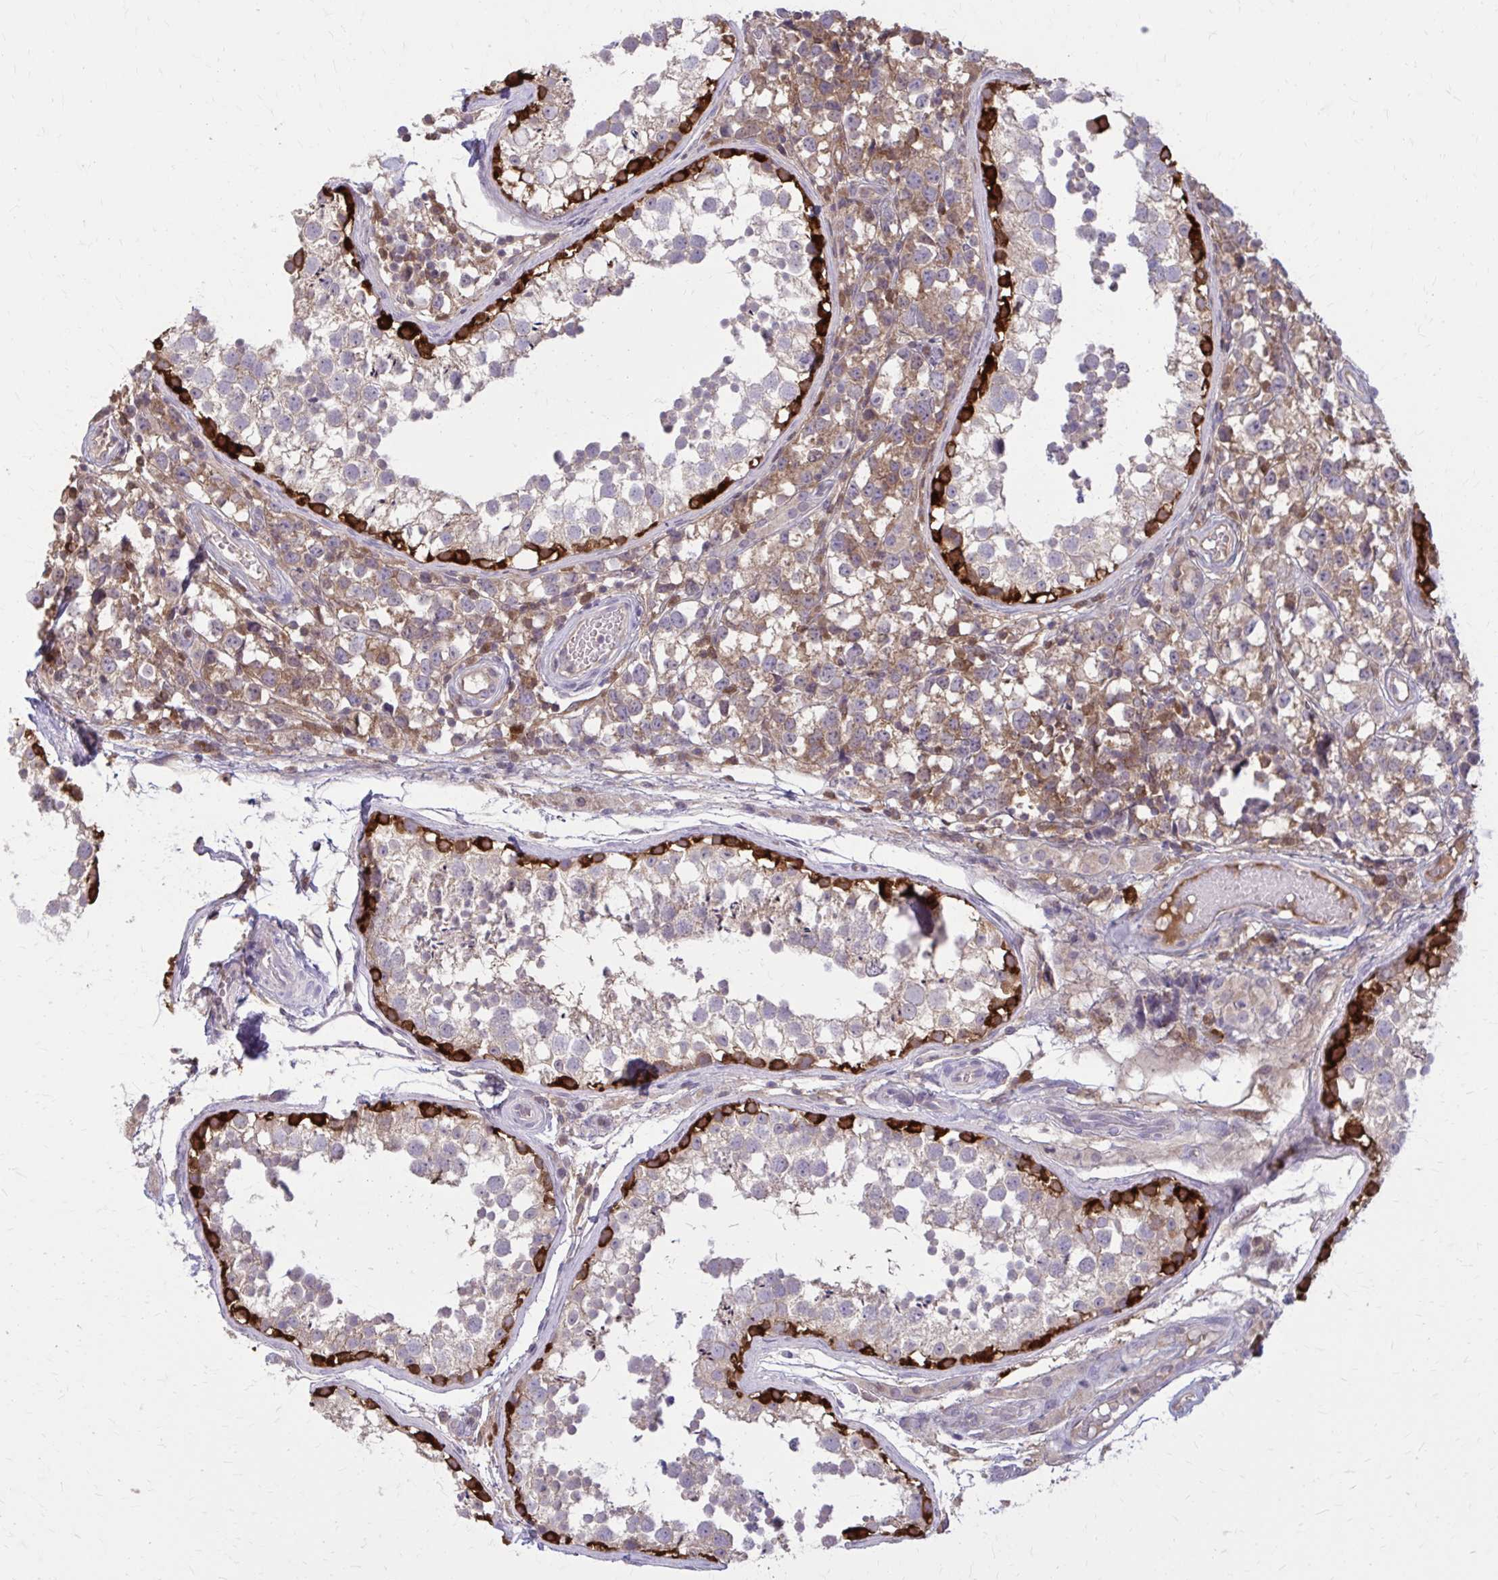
{"staining": {"intensity": "strong", "quantity": "<25%", "location": "cytoplasmic/membranous"}, "tissue": "testis", "cell_type": "Cells in seminiferous ducts", "image_type": "normal", "snomed": [{"axis": "morphology", "description": "Normal tissue, NOS"}, {"axis": "morphology", "description": "Seminoma, NOS"}, {"axis": "topography", "description": "Testis"}], "caption": "Immunohistochemical staining of benign human testis exhibits <25% levels of strong cytoplasmic/membranous protein staining in about <25% of cells in seminiferous ducts.", "gene": "NRBF2", "patient": {"sex": "male", "age": 29}}